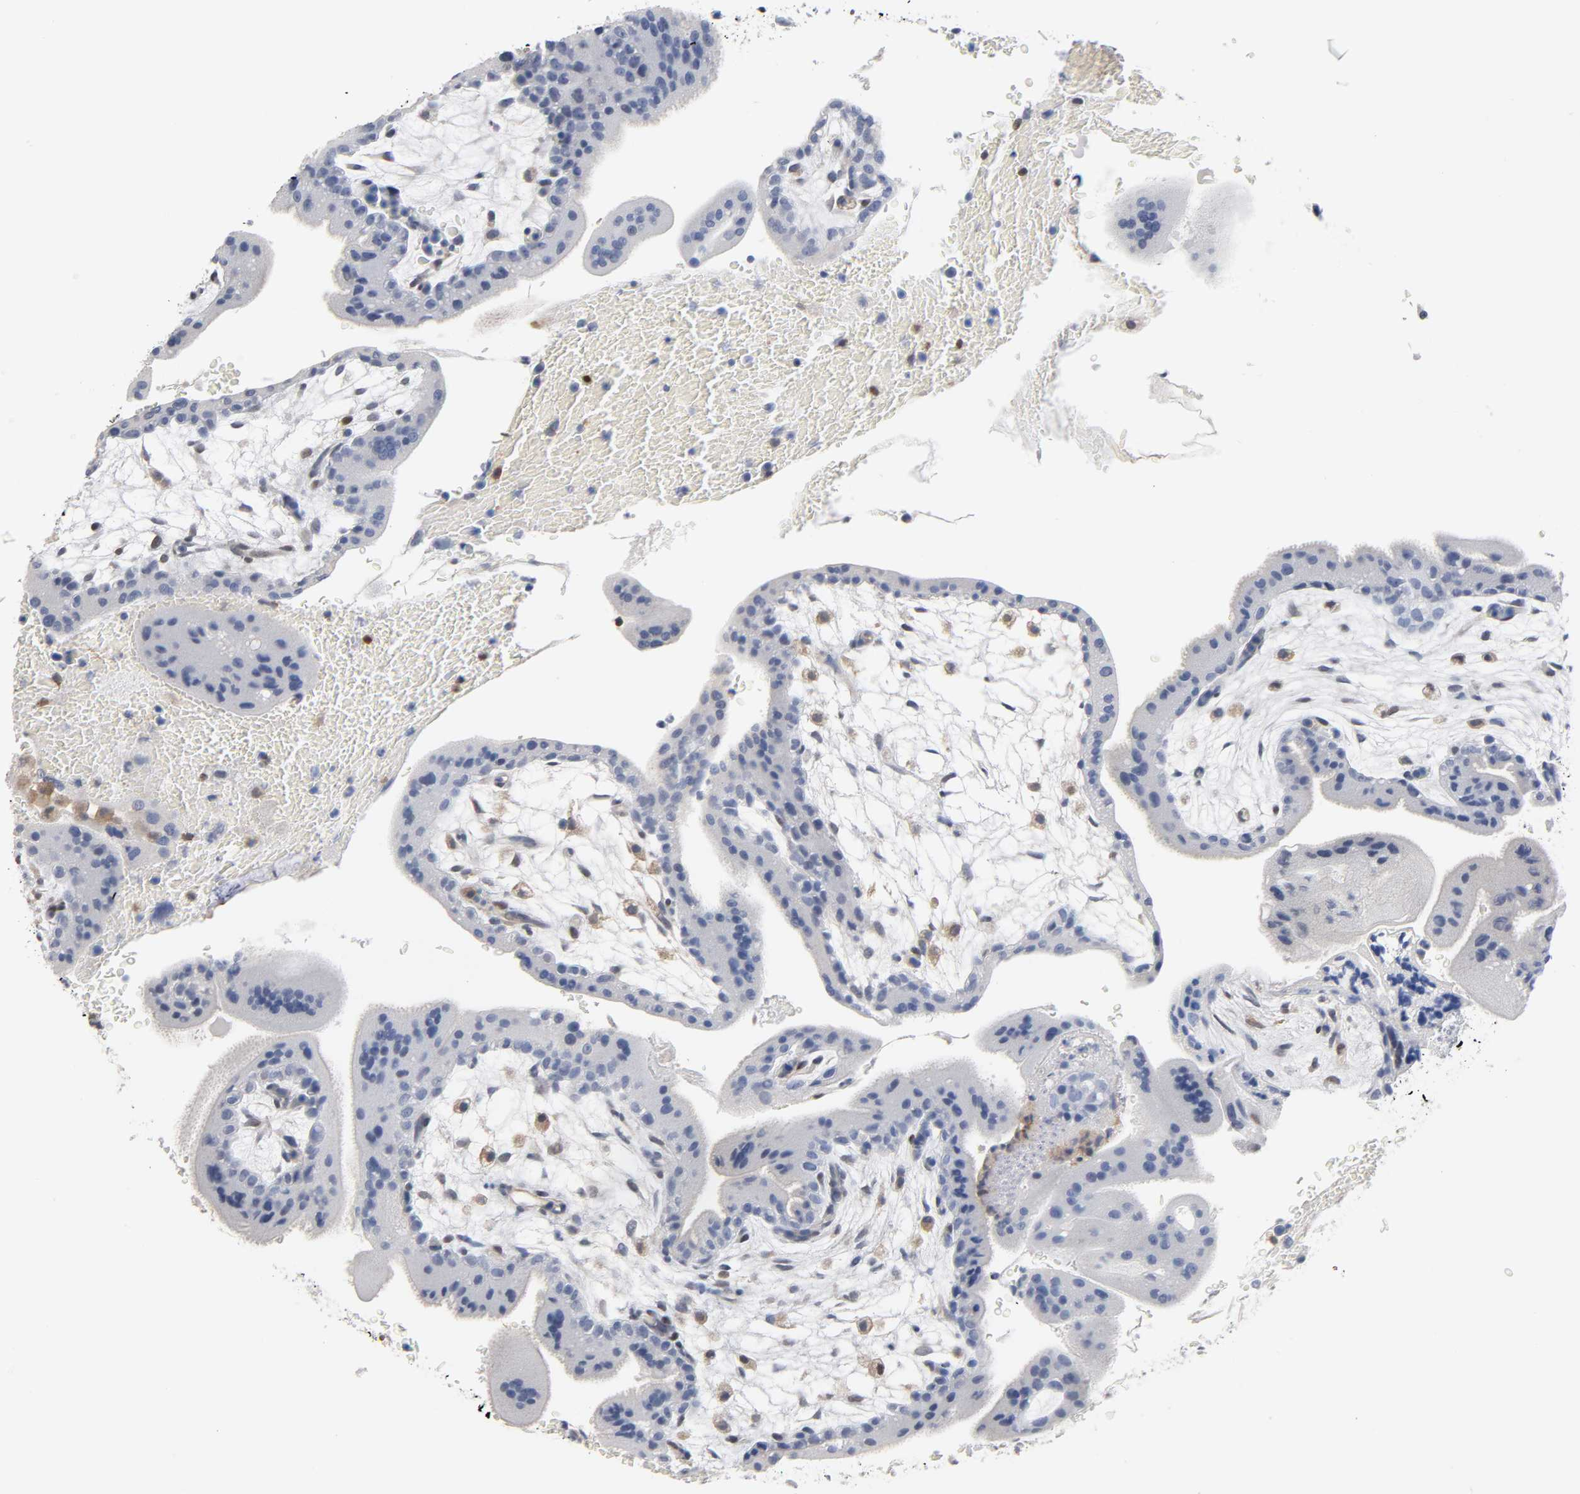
{"staining": {"intensity": "weak", "quantity": "25%-75%", "location": "nuclear"}, "tissue": "placenta", "cell_type": "Decidual cells", "image_type": "normal", "snomed": [{"axis": "morphology", "description": "Normal tissue, NOS"}, {"axis": "topography", "description": "Placenta"}], "caption": "Brown immunohistochemical staining in normal human placenta displays weak nuclear positivity in about 25%-75% of decidual cells.", "gene": "NFATC1", "patient": {"sex": "female", "age": 35}}